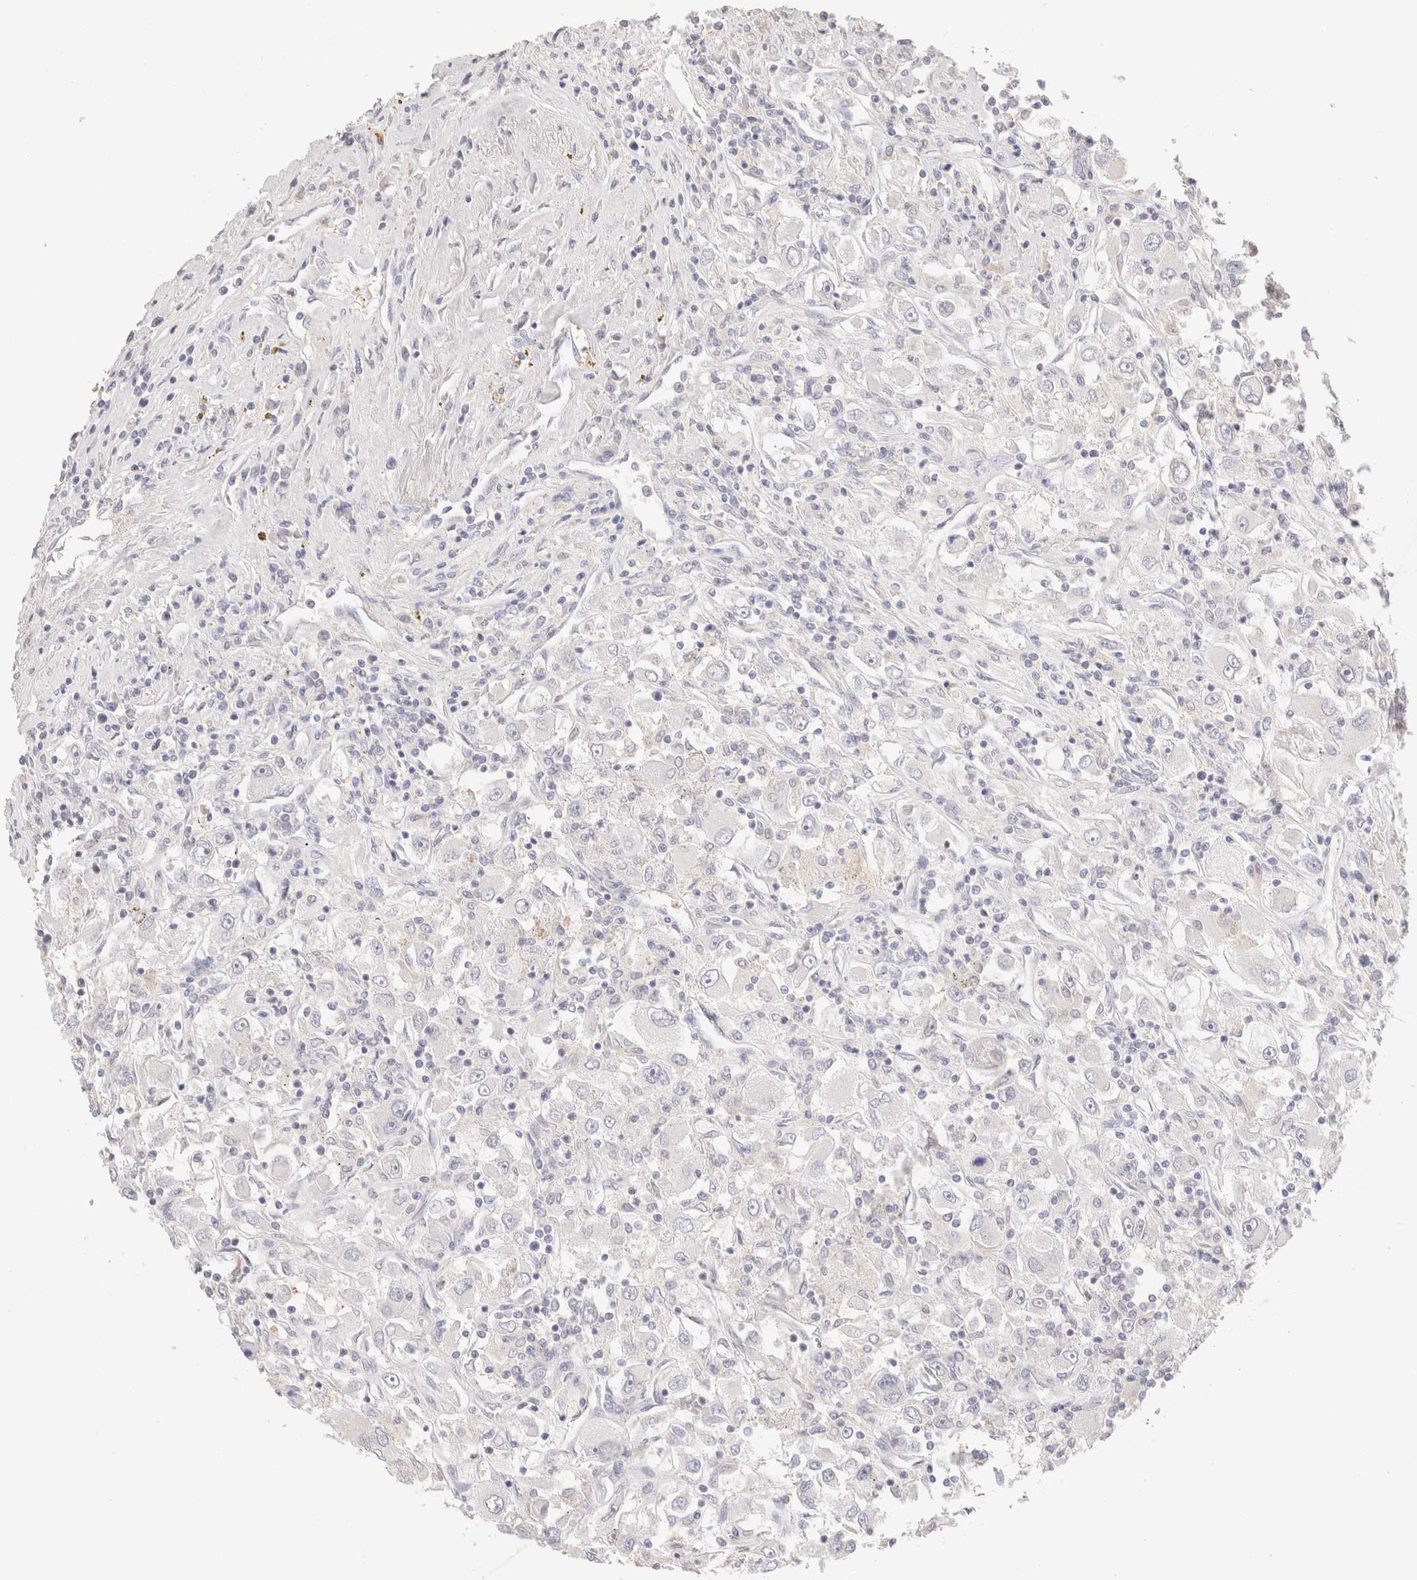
{"staining": {"intensity": "negative", "quantity": "none", "location": "none"}, "tissue": "renal cancer", "cell_type": "Tumor cells", "image_type": "cancer", "snomed": [{"axis": "morphology", "description": "Adenocarcinoma, NOS"}, {"axis": "topography", "description": "Kidney"}], "caption": "Adenocarcinoma (renal) was stained to show a protein in brown. There is no significant staining in tumor cells.", "gene": "SCGB2A2", "patient": {"sex": "female", "age": 52}}